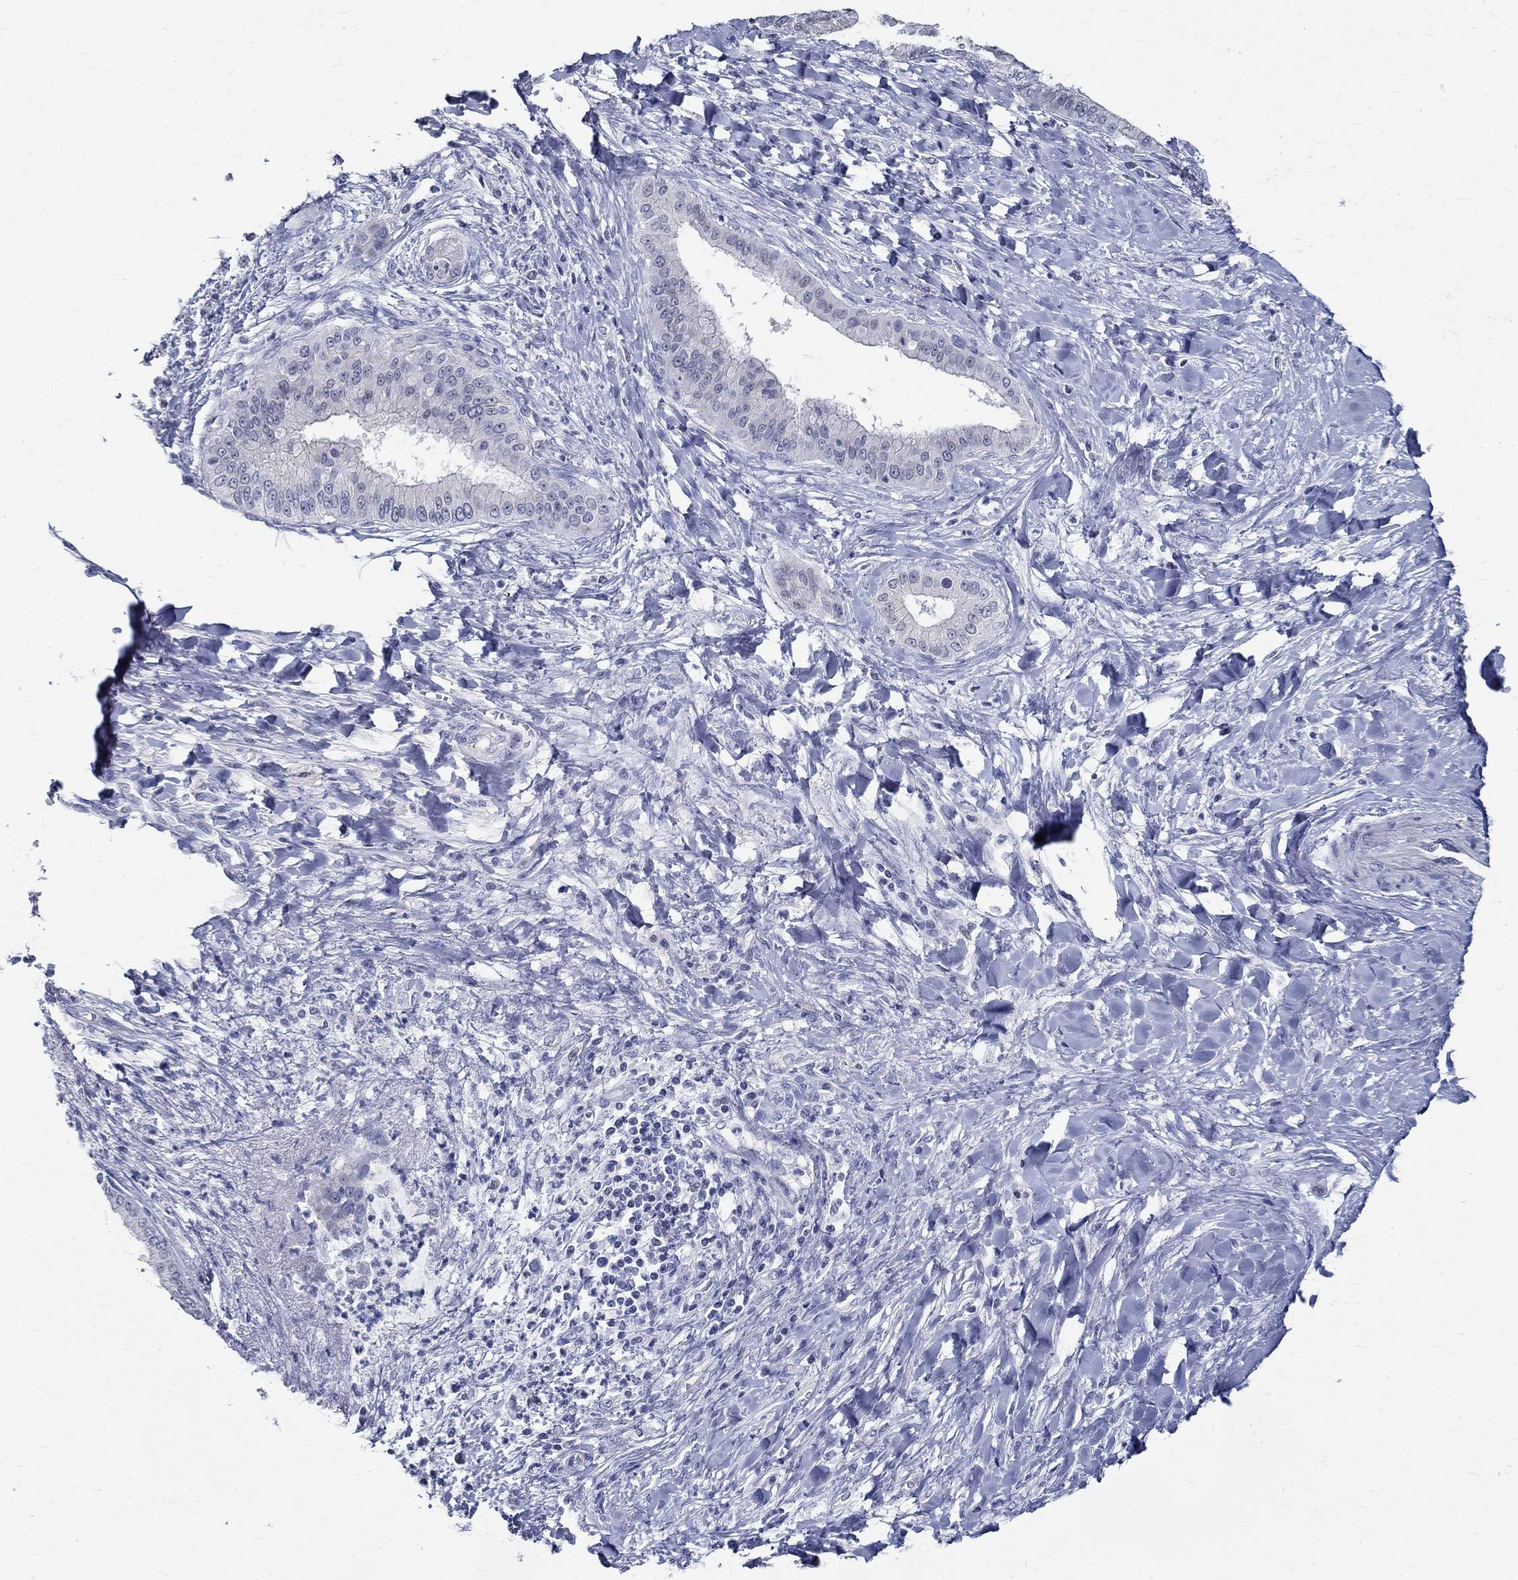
{"staining": {"intensity": "negative", "quantity": "none", "location": "none"}, "tissue": "liver cancer", "cell_type": "Tumor cells", "image_type": "cancer", "snomed": [{"axis": "morphology", "description": "Cholangiocarcinoma"}, {"axis": "topography", "description": "Liver"}], "caption": "High power microscopy photomicrograph of an immunohistochemistry (IHC) photomicrograph of cholangiocarcinoma (liver), revealing no significant staining in tumor cells.", "gene": "GUCA1A", "patient": {"sex": "female", "age": 54}}